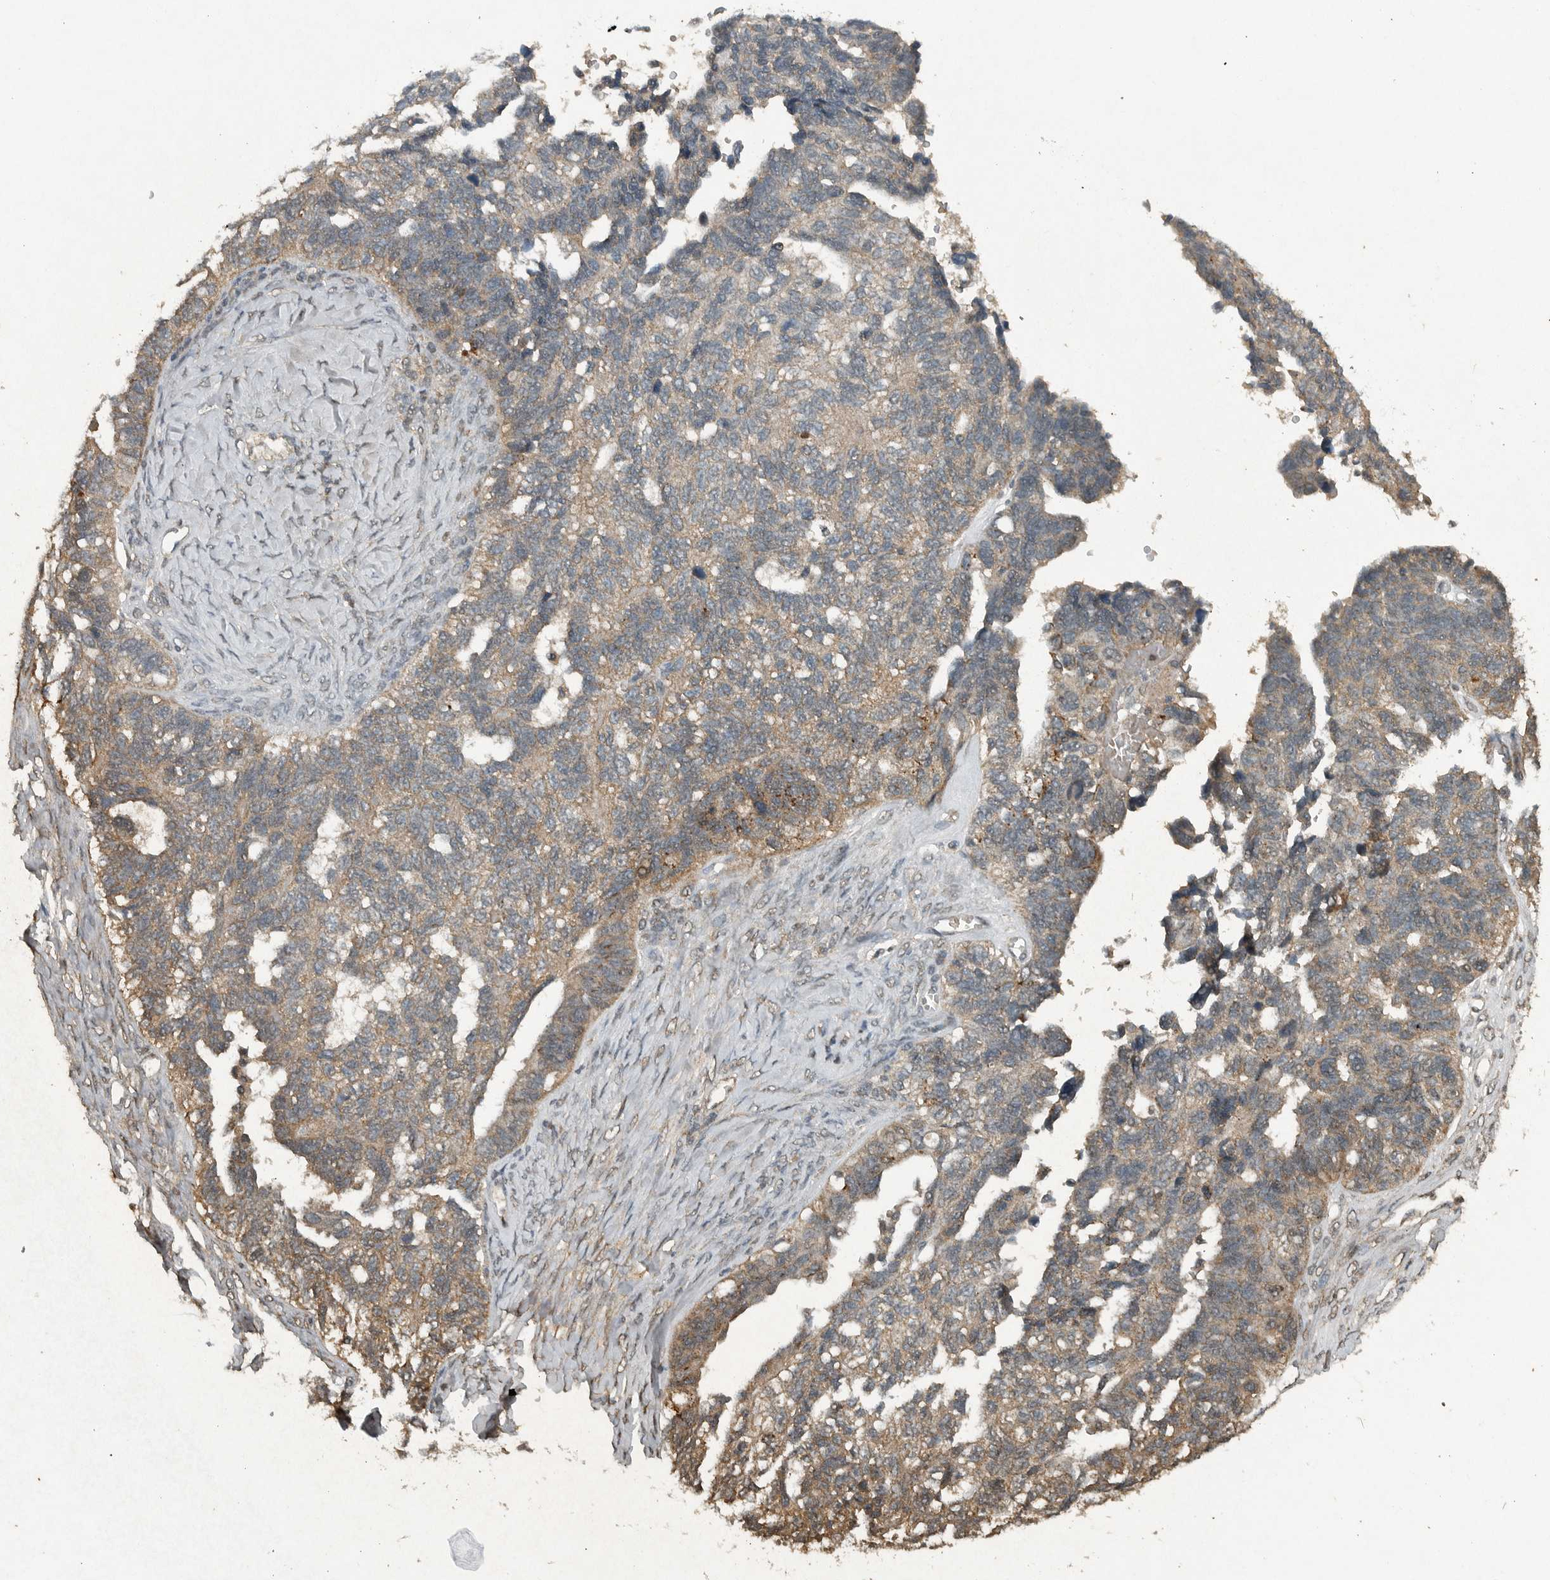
{"staining": {"intensity": "moderate", "quantity": ">75%", "location": "cytoplasmic/membranous"}, "tissue": "ovarian cancer", "cell_type": "Tumor cells", "image_type": "cancer", "snomed": [{"axis": "morphology", "description": "Cystadenocarcinoma, serous, NOS"}, {"axis": "topography", "description": "Ovary"}], "caption": "IHC photomicrograph of human ovarian cancer stained for a protein (brown), which reveals medium levels of moderate cytoplasmic/membranous expression in about >75% of tumor cells.", "gene": "IL6ST", "patient": {"sex": "female", "age": 79}}